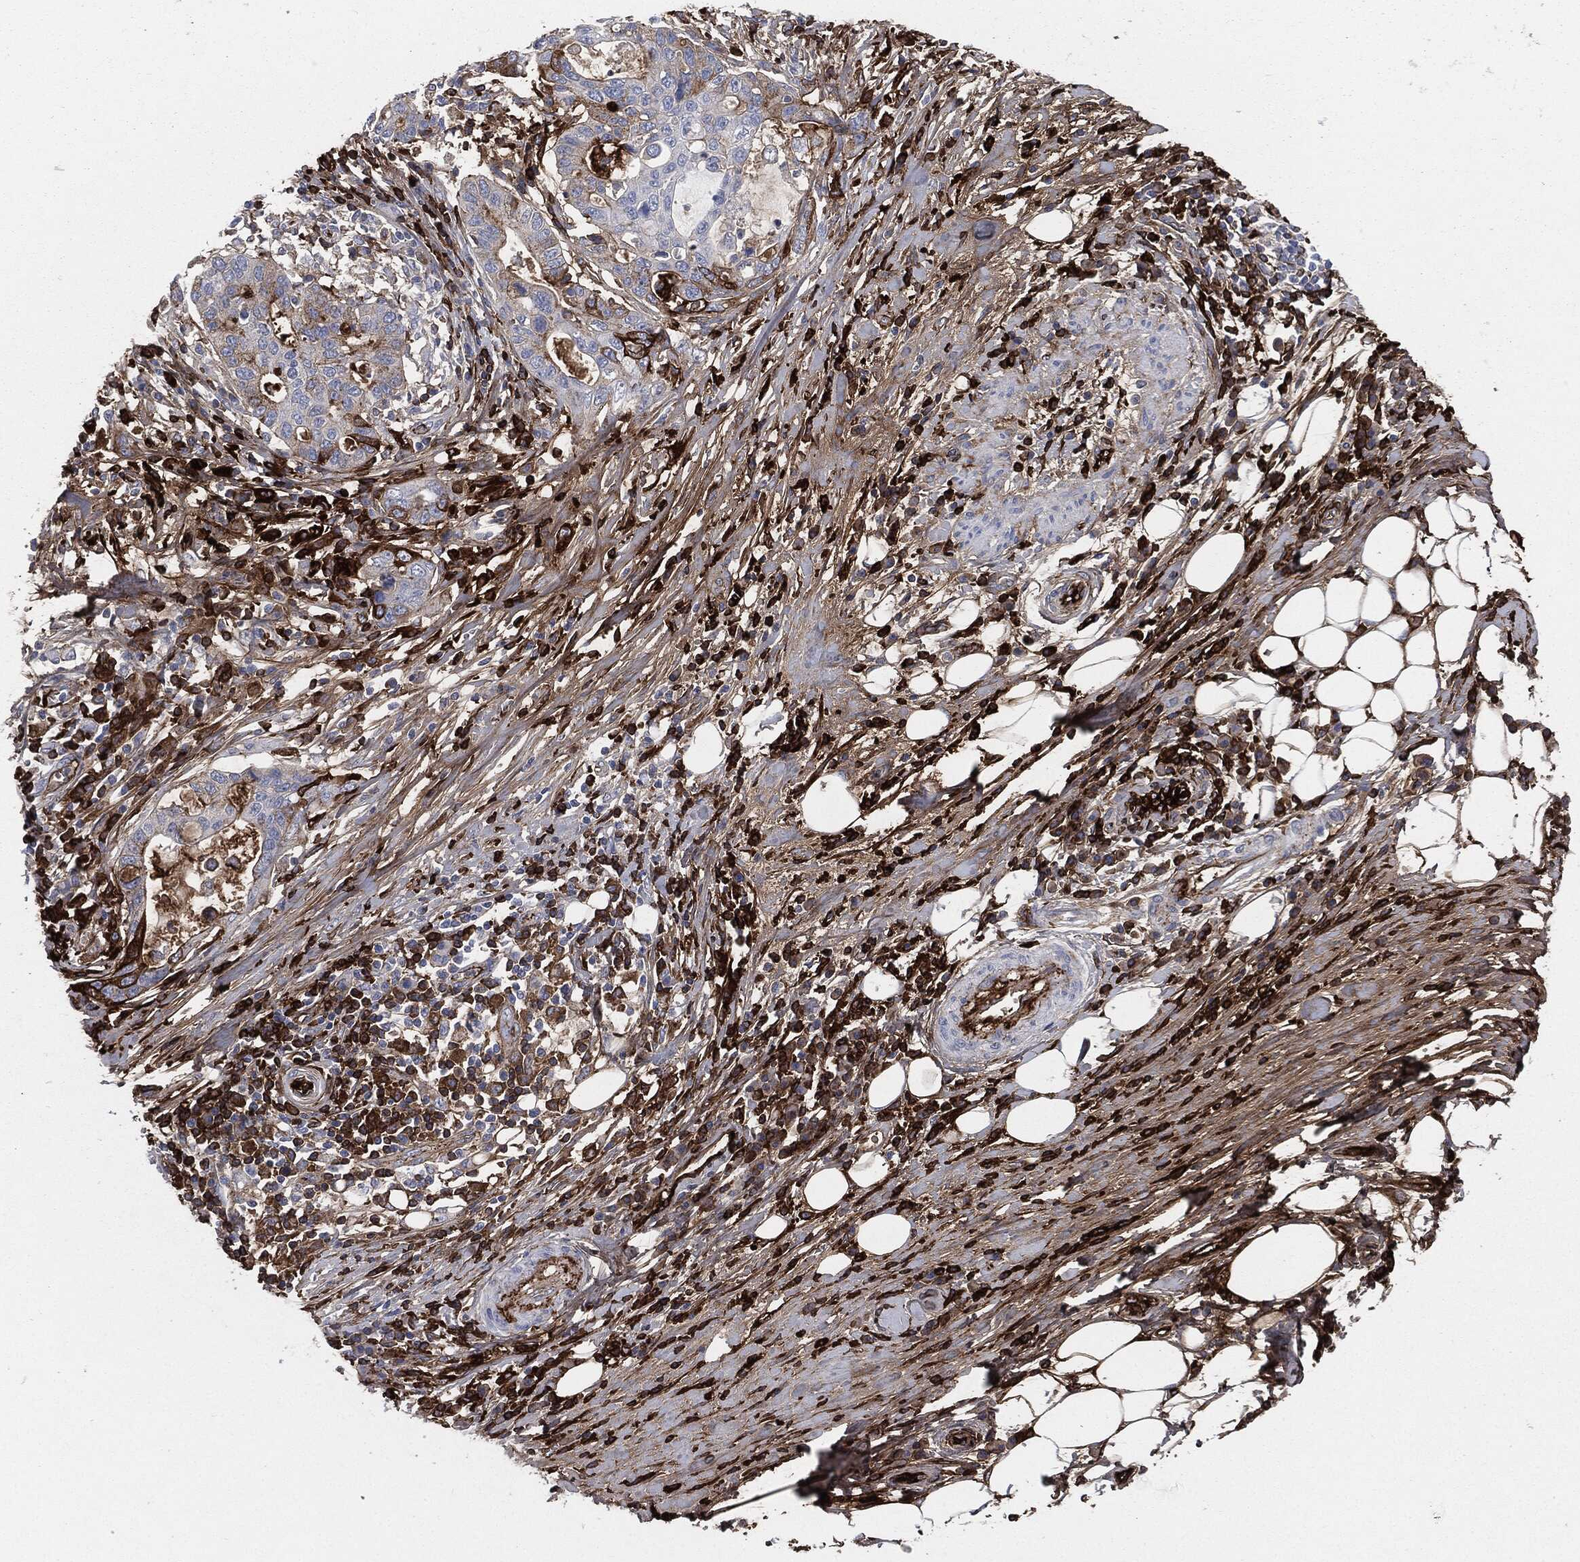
{"staining": {"intensity": "strong", "quantity": "<25%", "location": "cytoplasmic/membranous"}, "tissue": "stomach cancer", "cell_type": "Tumor cells", "image_type": "cancer", "snomed": [{"axis": "morphology", "description": "Adenocarcinoma, NOS"}, {"axis": "topography", "description": "Stomach"}], "caption": "Strong cytoplasmic/membranous expression is present in approximately <25% of tumor cells in adenocarcinoma (stomach).", "gene": "APOB", "patient": {"sex": "male", "age": 54}}